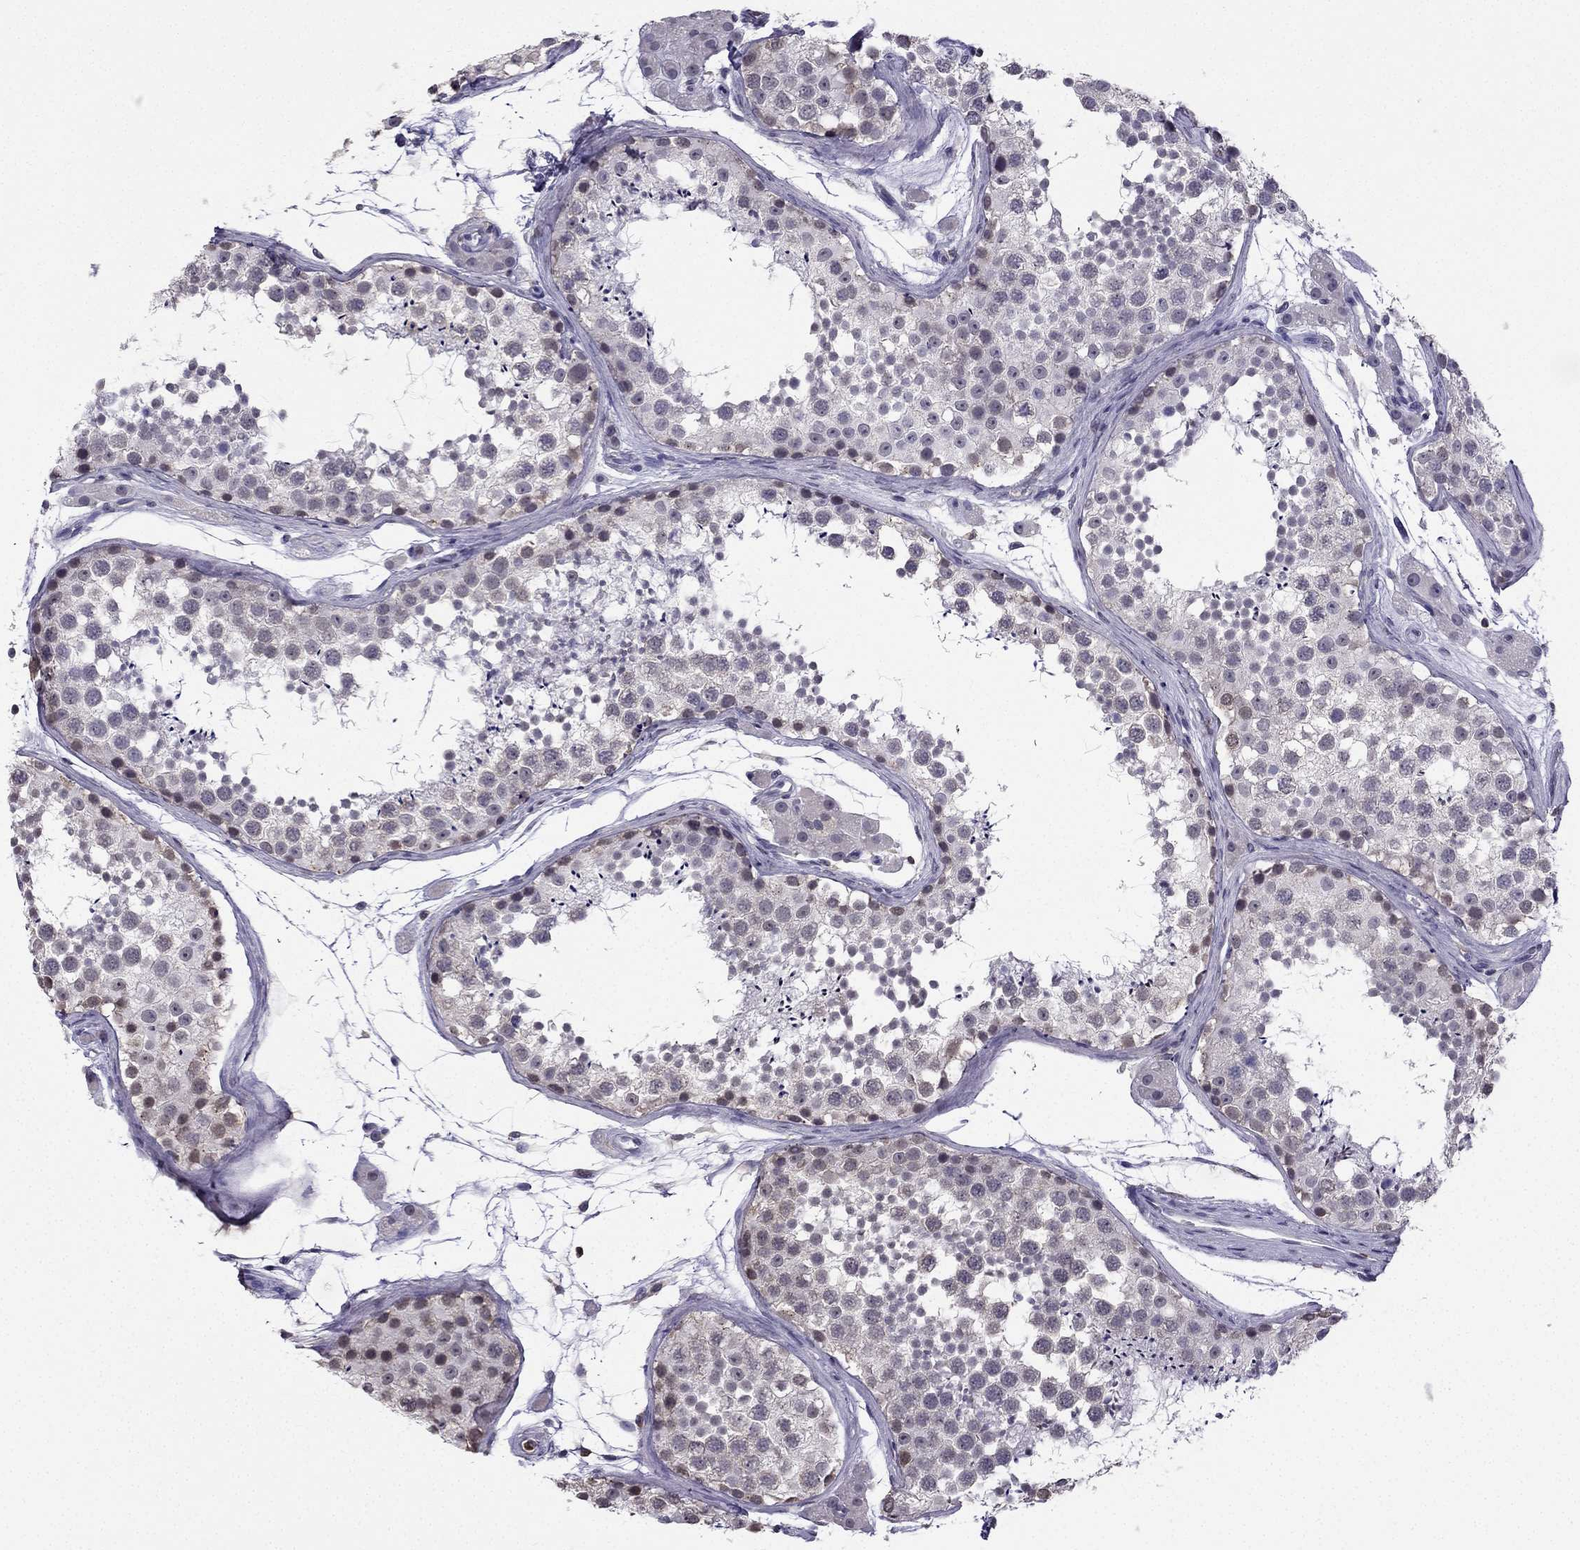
{"staining": {"intensity": "negative", "quantity": "none", "location": "none"}, "tissue": "testis", "cell_type": "Cells in seminiferous ducts", "image_type": "normal", "snomed": [{"axis": "morphology", "description": "Normal tissue, NOS"}, {"axis": "topography", "description": "Testis"}], "caption": "Micrograph shows no significant protein staining in cells in seminiferous ducts of unremarkable testis.", "gene": "CCK", "patient": {"sex": "male", "age": 41}}